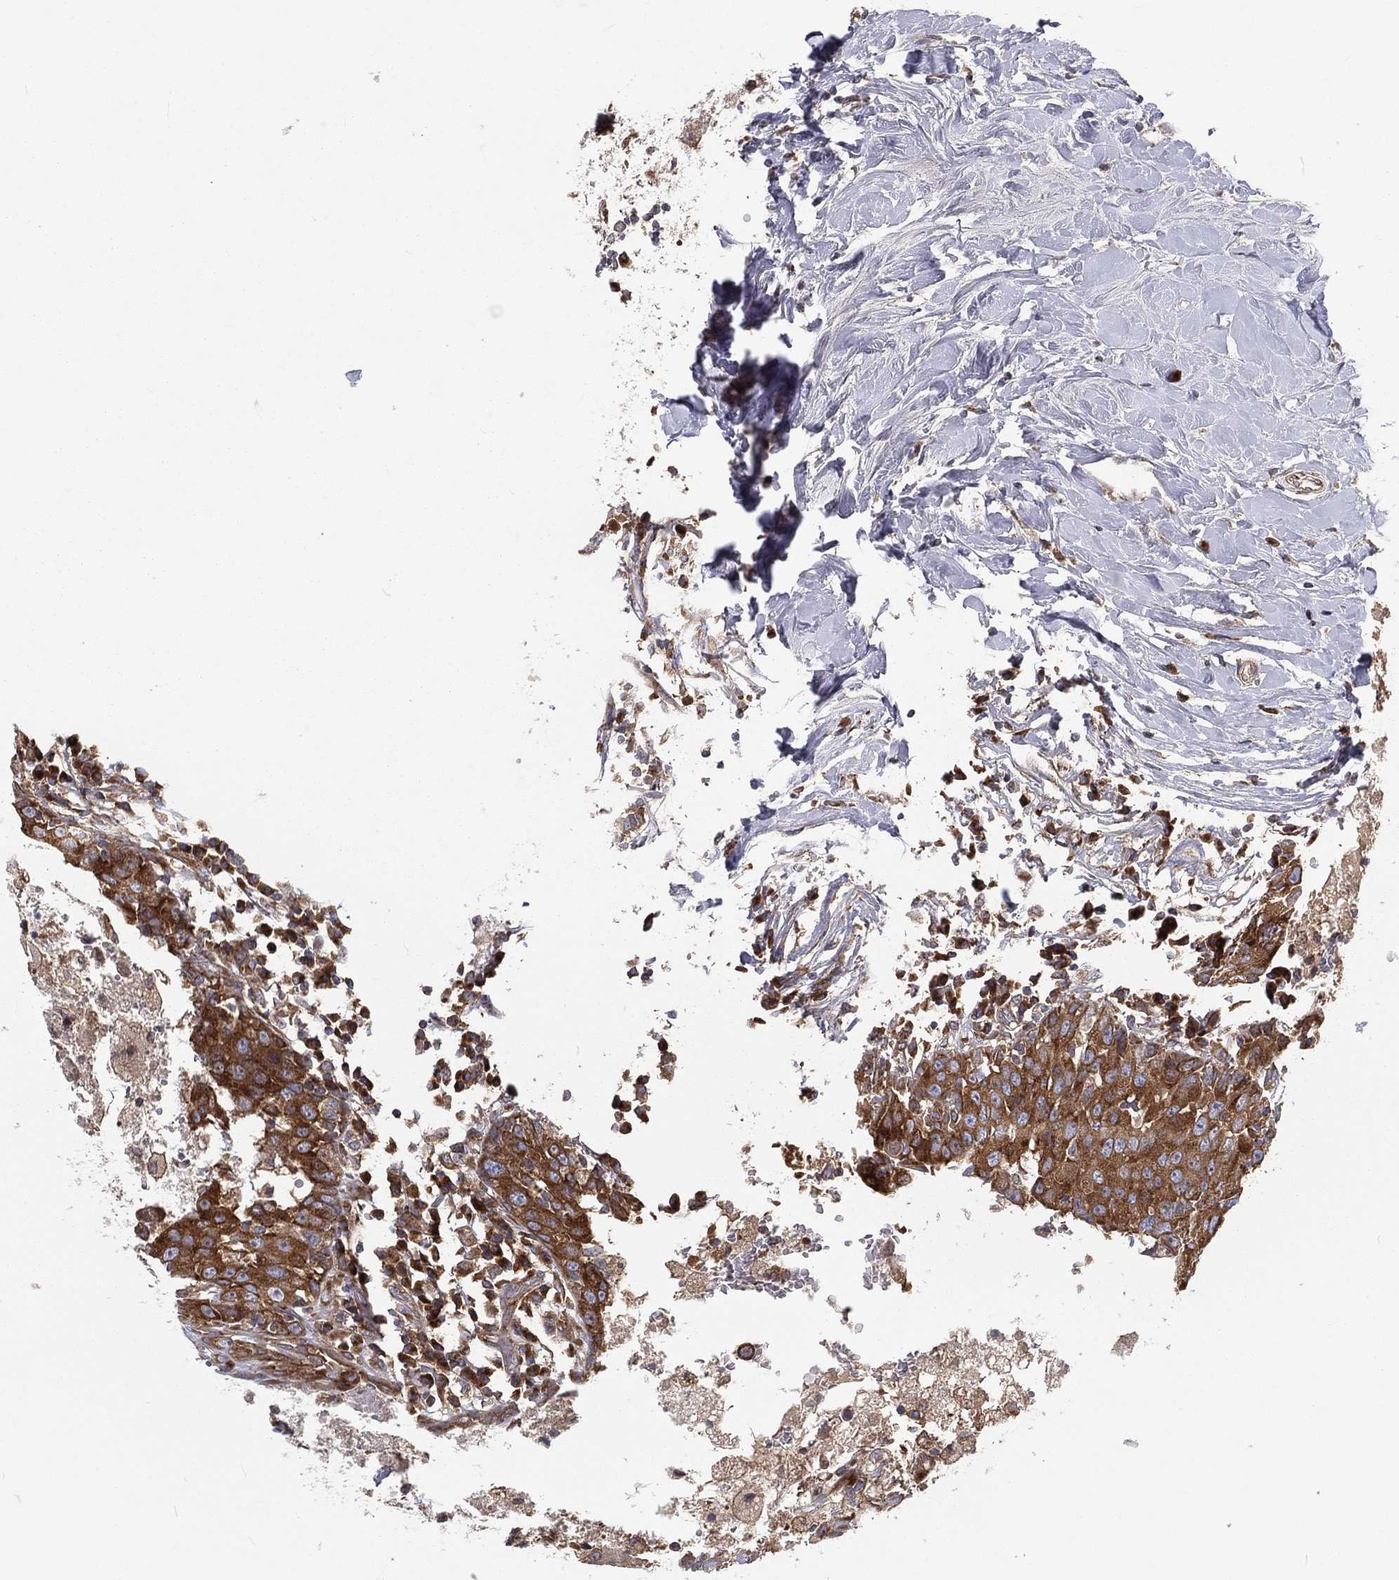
{"staining": {"intensity": "strong", "quantity": ">75%", "location": "cytoplasmic/membranous"}, "tissue": "breast cancer", "cell_type": "Tumor cells", "image_type": "cancer", "snomed": [{"axis": "morphology", "description": "Duct carcinoma"}, {"axis": "topography", "description": "Breast"}], "caption": "About >75% of tumor cells in human breast infiltrating ductal carcinoma demonstrate strong cytoplasmic/membranous protein expression as visualized by brown immunohistochemical staining.", "gene": "EIF2B5", "patient": {"sex": "female", "age": 27}}